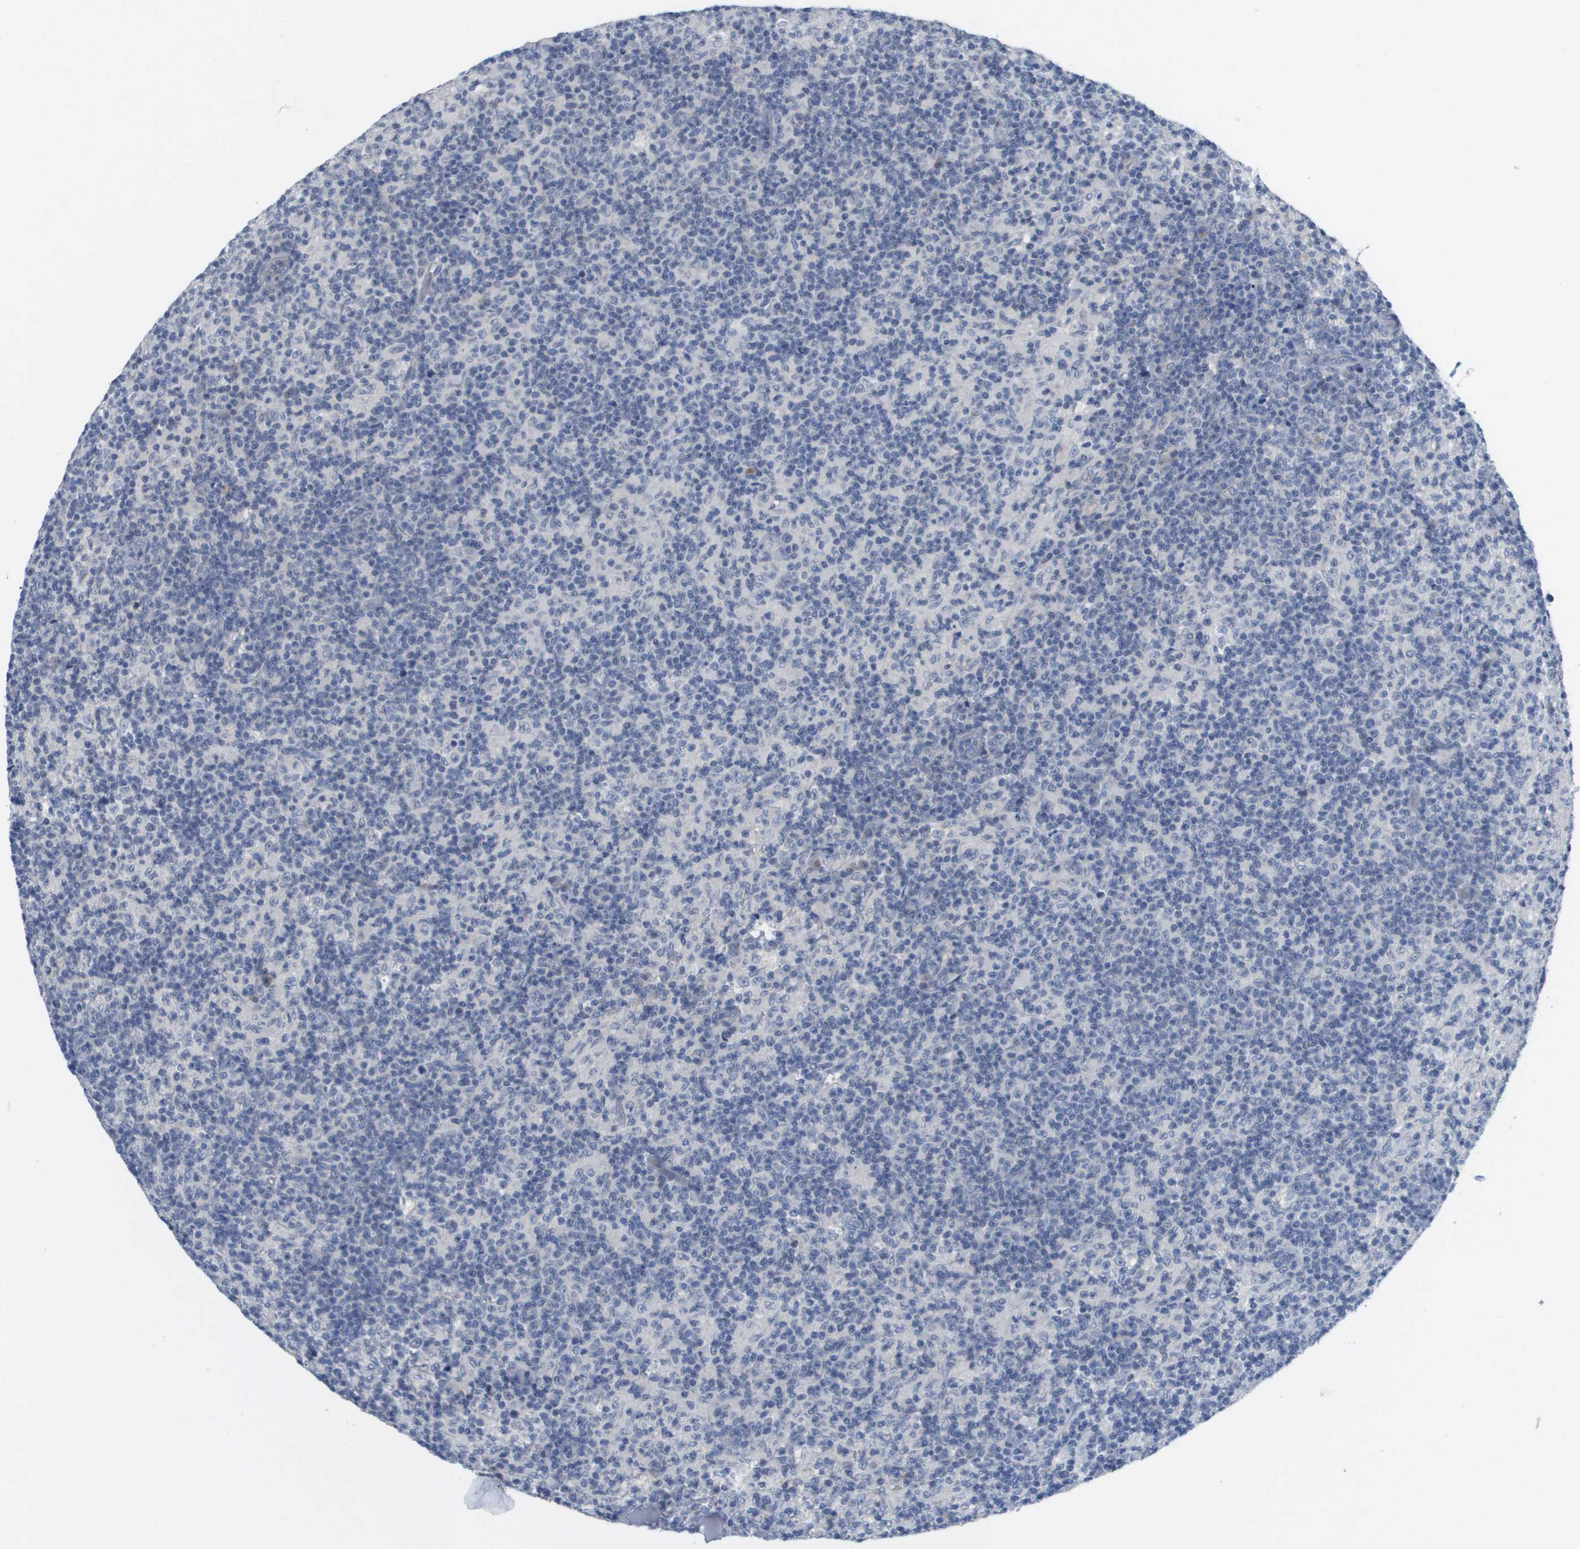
{"staining": {"intensity": "negative", "quantity": "none", "location": "none"}, "tissue": "lymph node", "cell_type": "Germinal center cells", "image_type": "normal", "snomed": [{"axis": "morphology", "description": "Normal tissue, NOS"}, {"axis": "morphology", "description": "Inflammation, NOS"}, {"axis": "topography", "description": "Lymph node"}], "caption": "There is no significant expression in germinal center cells of lymph node.", "gene": "PDE4A", "patient": {"sex": "male", "age": 55}}